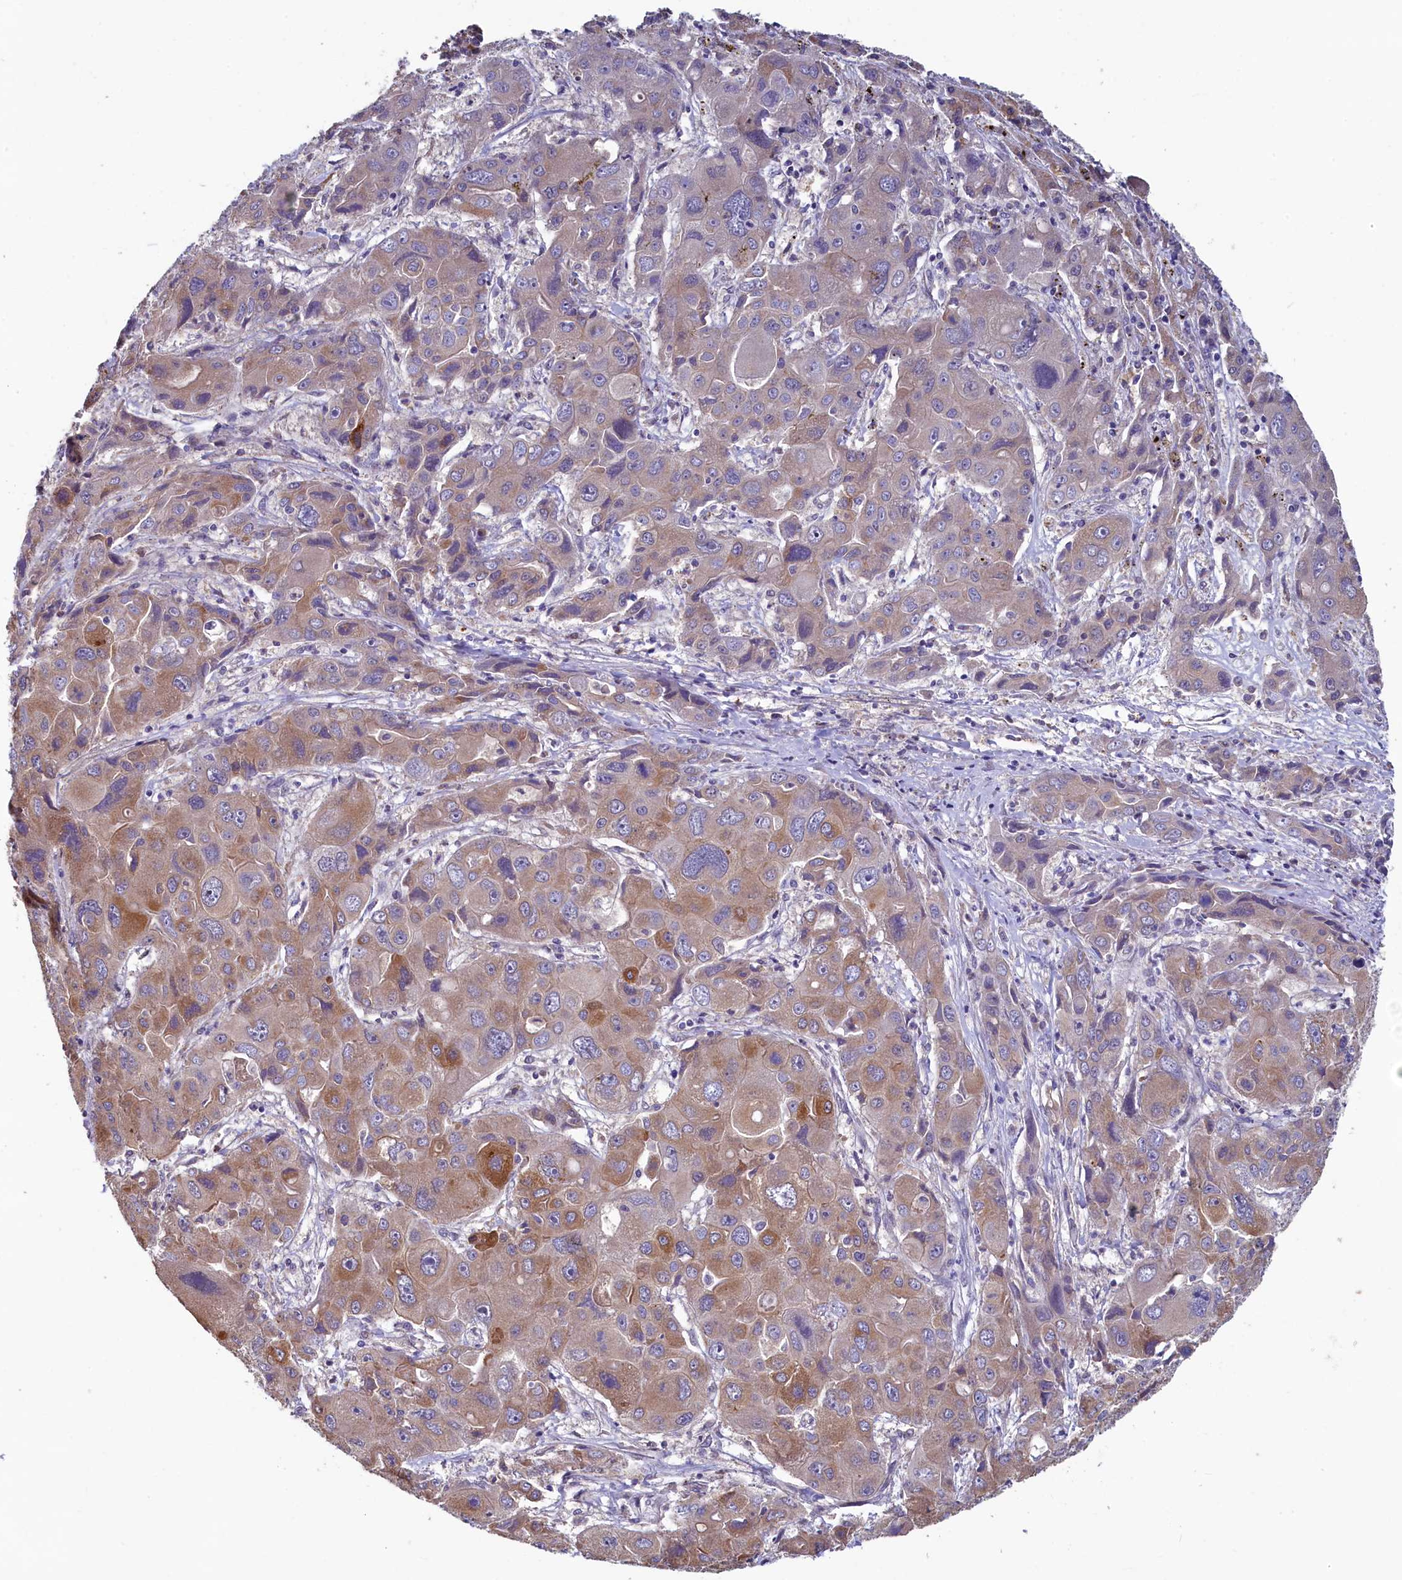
{"staining": {"intensity": "moderate", "quantity": "25%-75%", "location": "cytoplasmic/membranous"}, "tissue": "liver cancer", "cell_type": "Tumor cells", "image_type": "cancer", "snomed": [{"axis": "morphology", "description": "Cholangiocarcinoma"}, {"axis": "topography", "description": "Liver"}], "caption": "DAB immunohistochemical staining of human liver cholangiocarcinoma shows moderate cytoplasmic/membranous protein positivity in approximately 25%-75% of tumor cells. (brown staining indicates protein expression, while blue staining denotes nuclei).", "gene": "SPATA2L", "patient": {"sex": "male", "age": 67}}